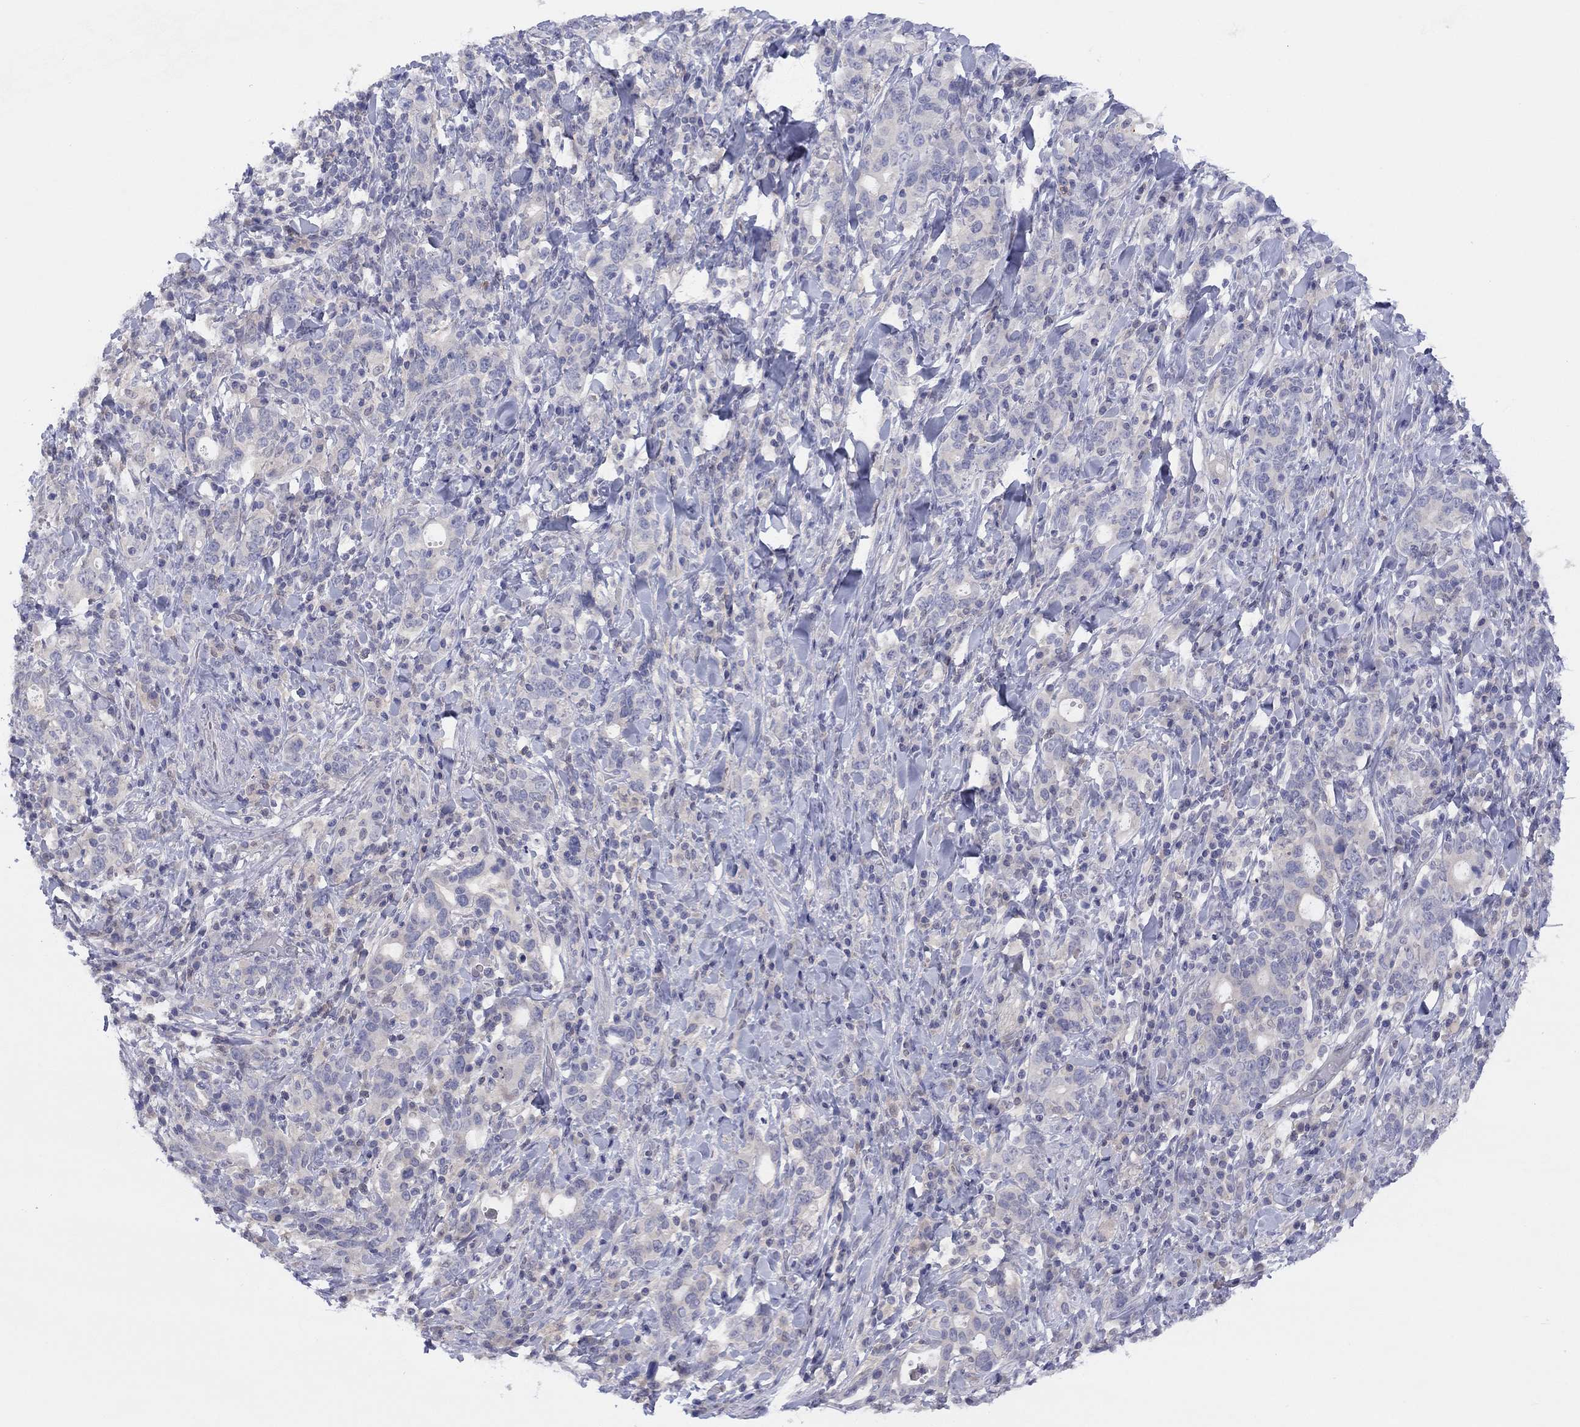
{"staining": {"intensity": "negative", "quantity": "none", "location": "none"}, "tissue": "stomach cancer", "cell_type": "Tumor cells", "image_type": "cancer", "snomed": [{"axis": "morphology", "description": "Adenocarcinoma, NOS"}, {"axis": "topography", "description": "Stomach"}], "caption": "Tumor cells show no significant staining in adenocarcinoma (stomach).", "gene": "CYP2B6", "patient": {"sex": "male", "age": 79}}